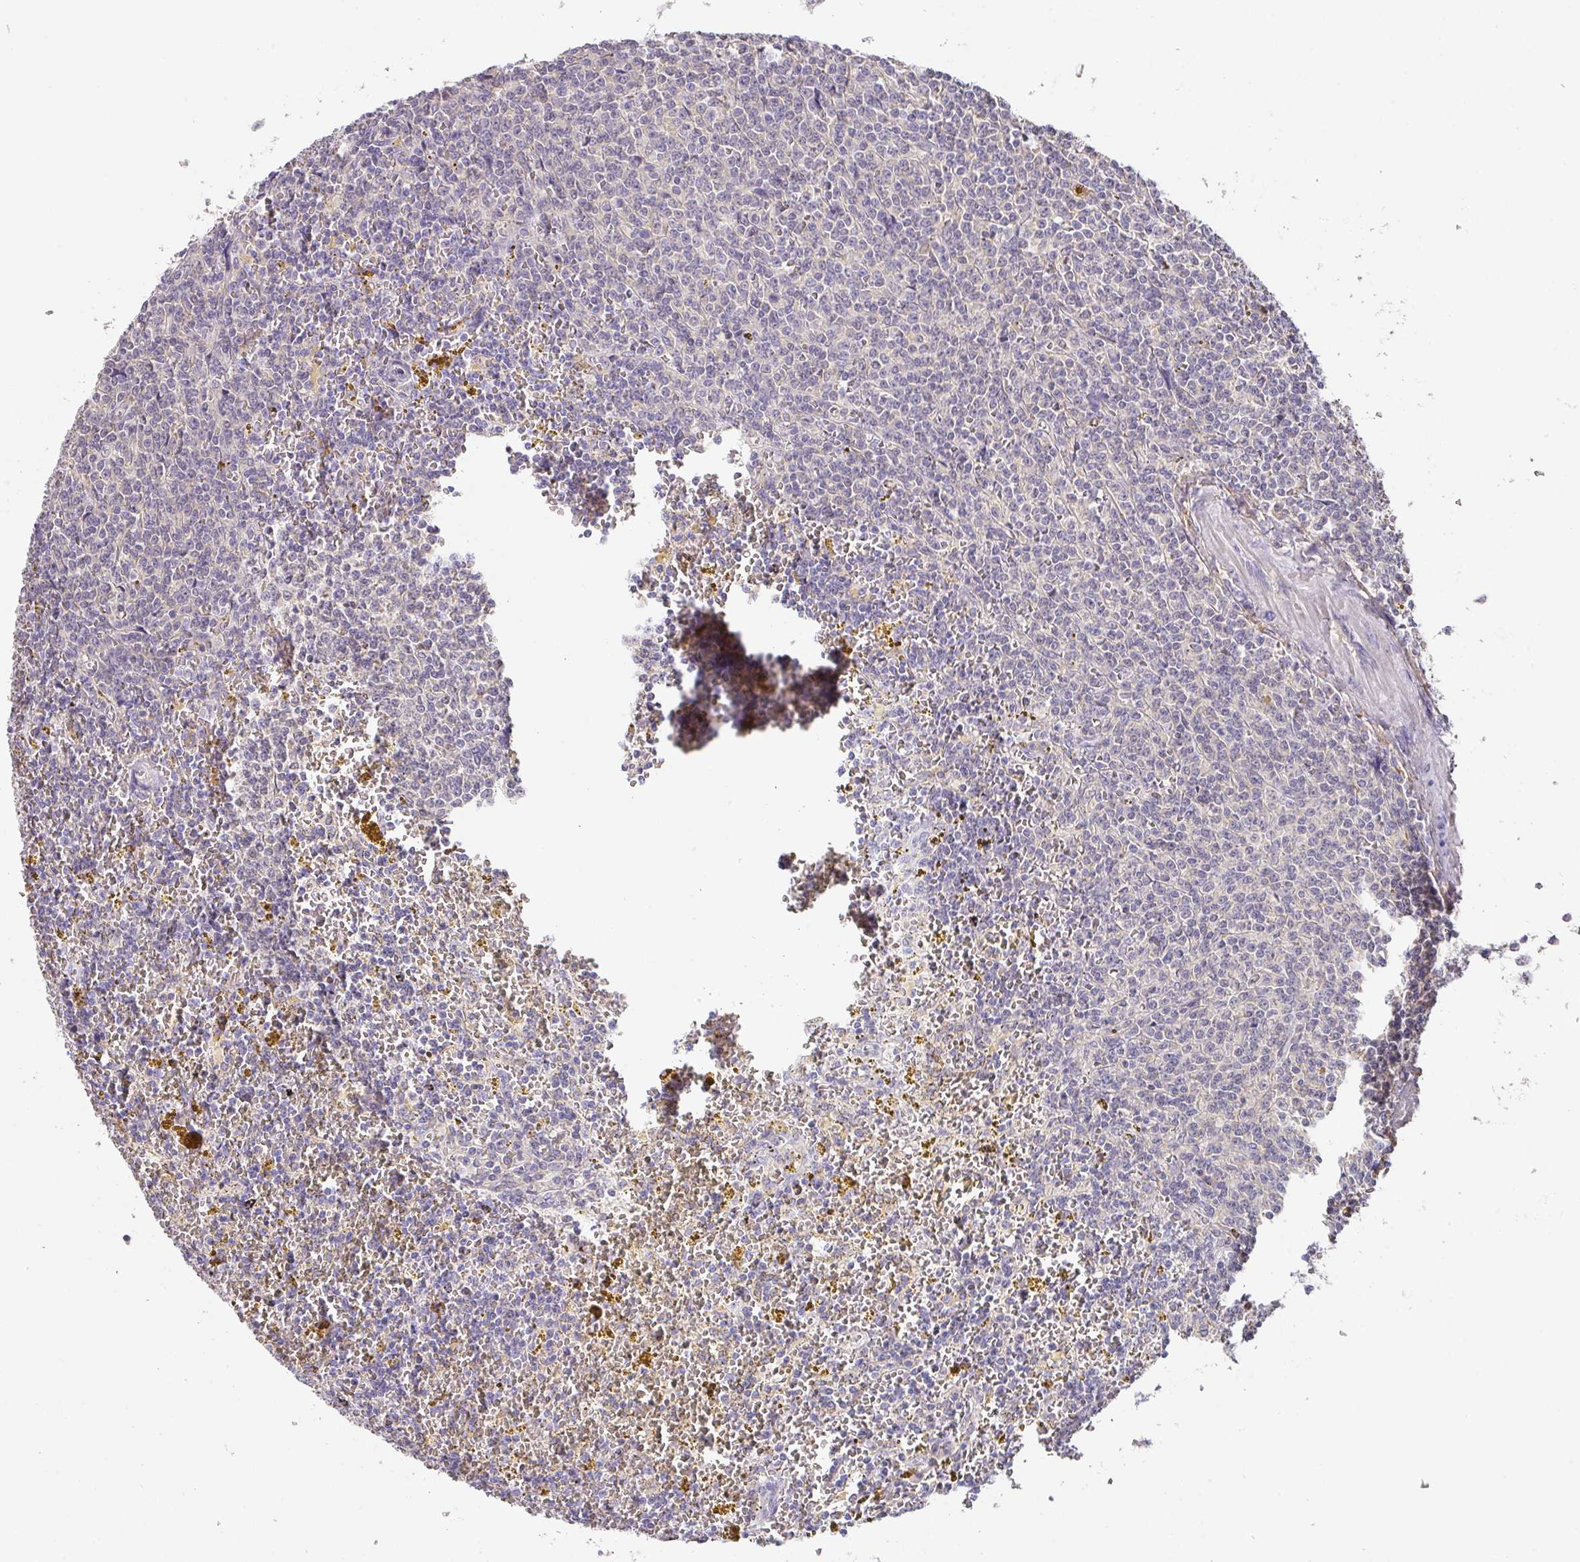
{"staining": {"intensity": "negative", "quantity": "none", "location": "none"}, "tissue": "lymphoma", "cell_type": "Tumor cells", "image_type": "cancer", "snomed": [{"axis": "morphology", "description": "Malignant lymphoma, non-Hodgkin's type, Low grade"}, {"axis": "topography", "description": "Spleen"}, {"axis": "topography", "description": "Lymph node"}], "caption": "IHC of human lymphoma exhibits no expression in tumor cells. (DAB (3,3'-diaminobenzidine) IHC, high magnification).", "gene": "FOXN4", "patient": {"sex": "female", "age": 66}}